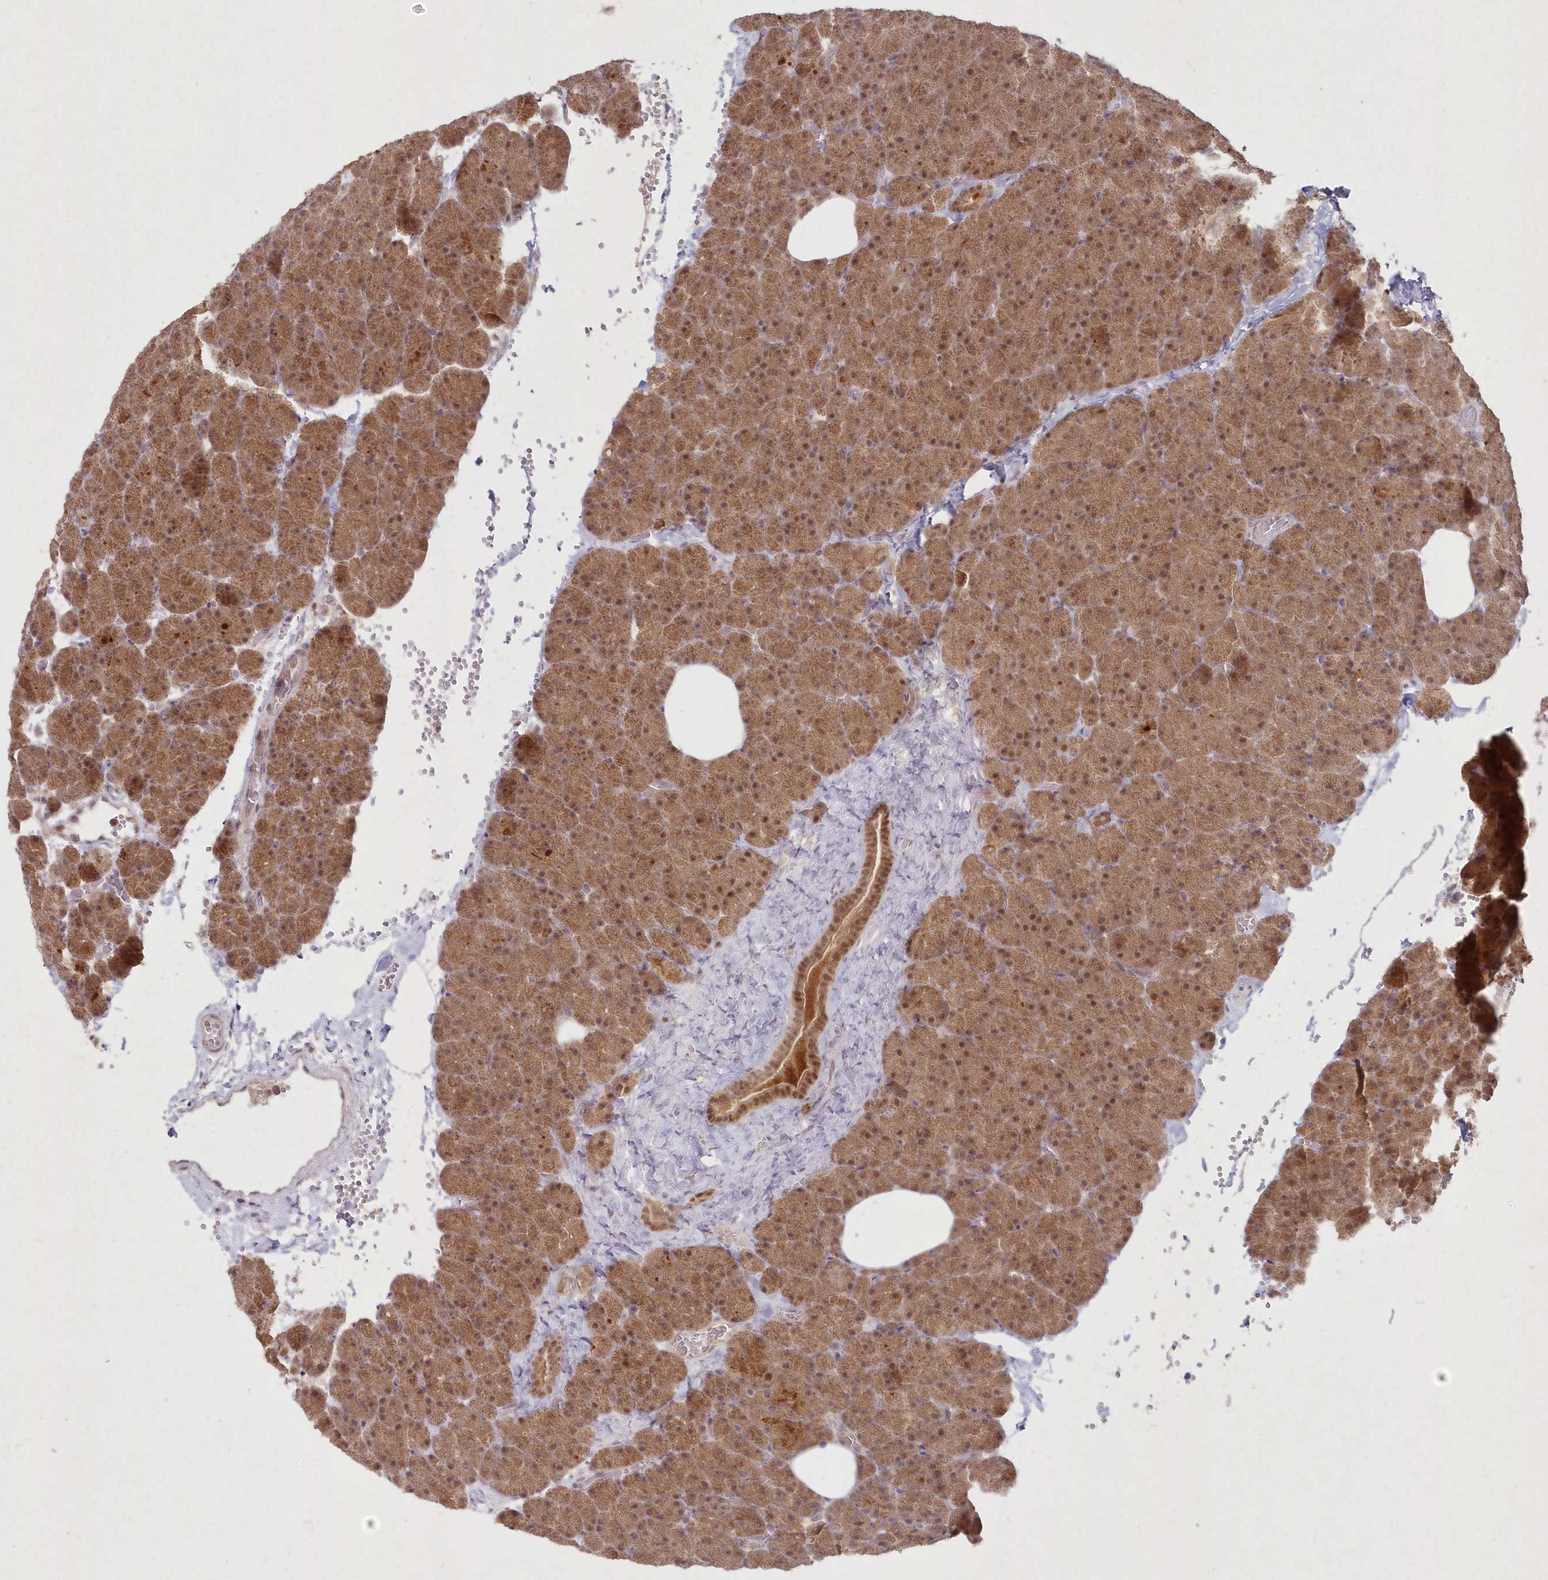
{"staining": {"intensity": "moderate", "quantity": ">75%", "location": "cytoplasmic/membranous,nuclear"}, "tissue": "pancreas", "cell_type": "Exocrine glandular cells", "image_type": "normal", "snomed": [{"axis": "morphology", "description": "Normal tissue, NOS"}, {"axis": "morphology", "description": "Carcinoid, malignant, NOS"}, {"axis": "topography", "description": "Pancreas"}], "caption": "Brown immunohistochemical staining in unremarkable pancreas exhibits moderate cytoplasmic/membranous,nuclear expression in about >75% of exocrine glandular cells. The staining is performed using DAB brown chromogen to label protein expression. The nuclei are counter-stained blue using hematoxylin.", "gene": "ASCC1", "patient": {"sex": "female", "age": 35}}